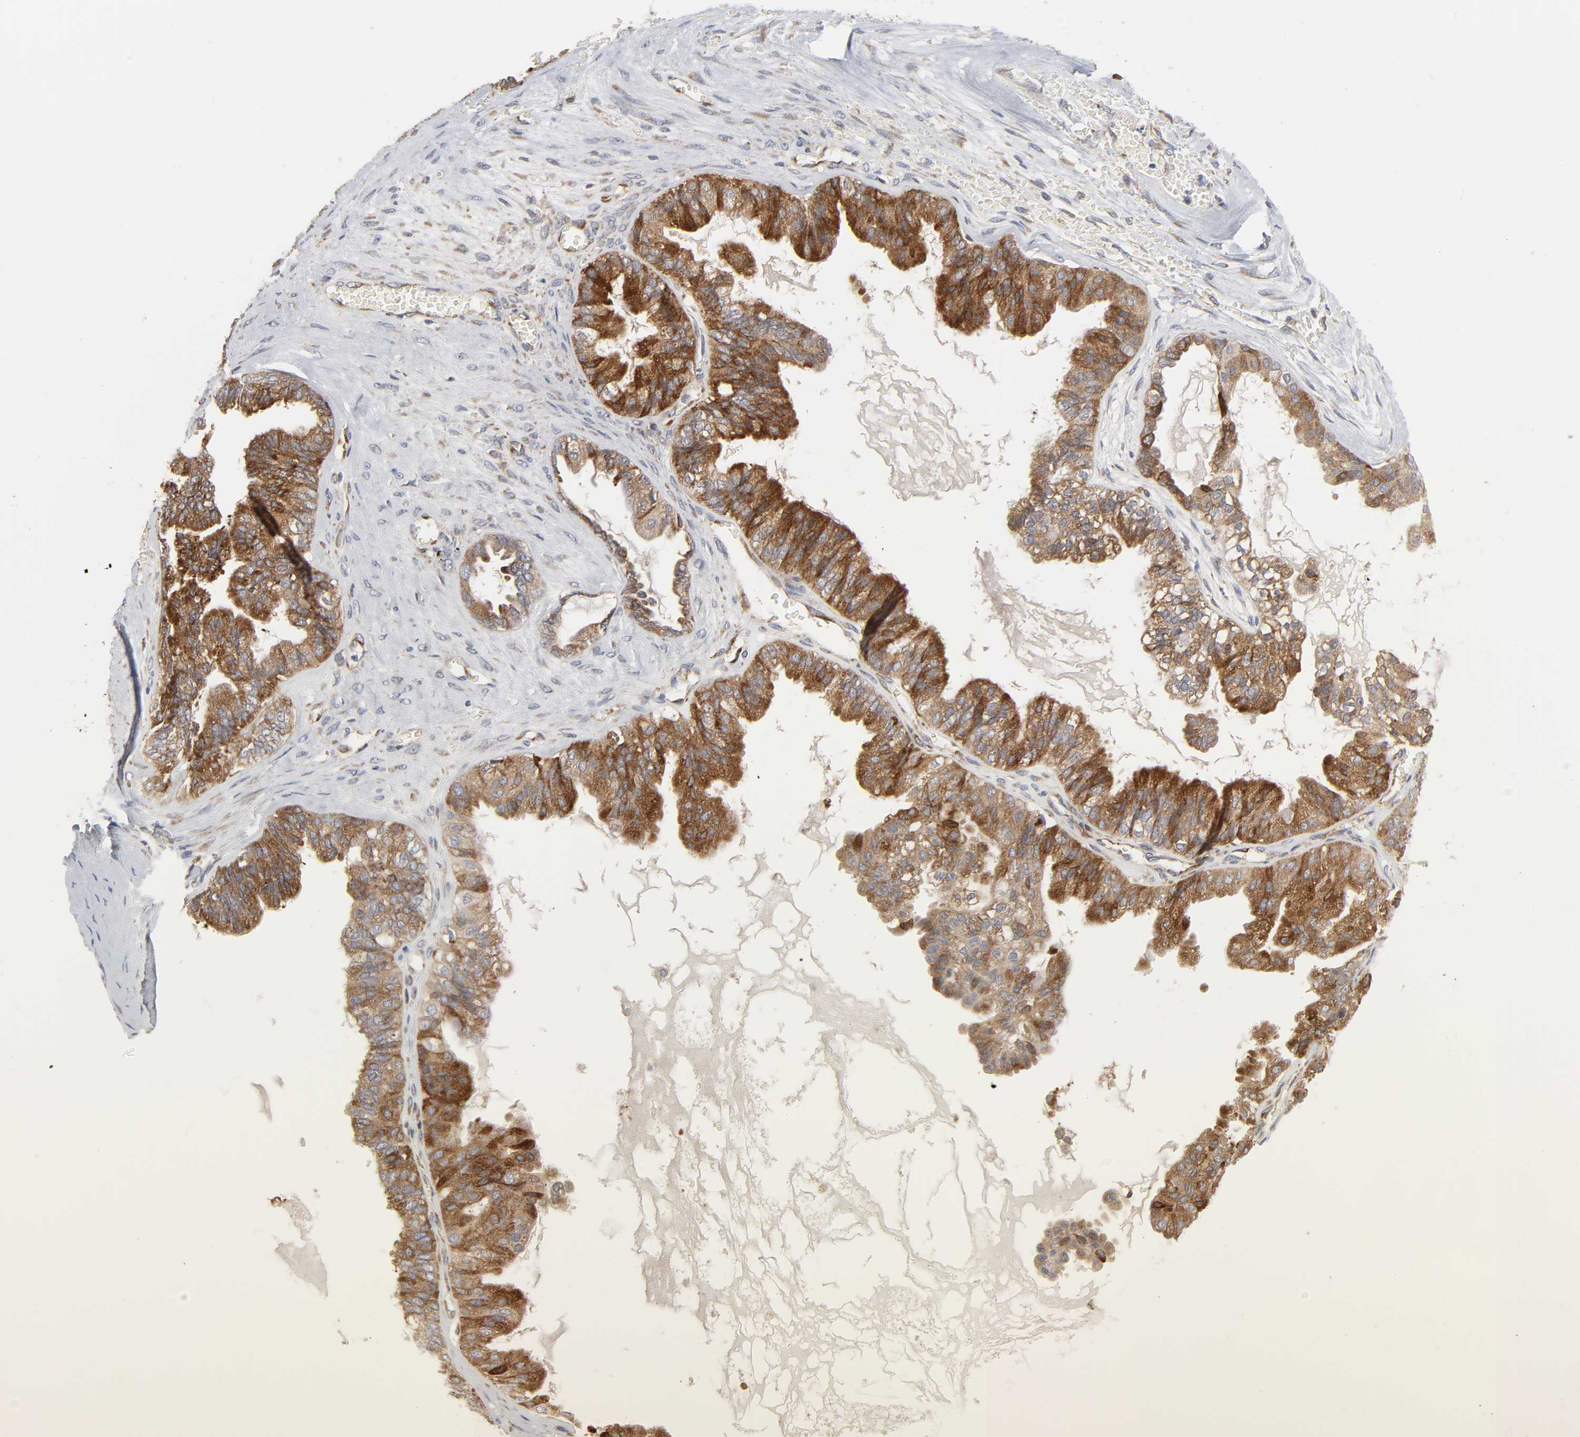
{"staining": {"intensity": "strong", "quantity": ">75%", "location": "cytoplasmic/membranous"}, "tissue": "ovarian cancer", "cell_type": "Tumor cells", "image_type": "cancer", "snomed": [{"axis": "morphology", "description": "Carcinoma, NOS"}, {"axis": "morphology", "description": "Carcinoma, endometroid"}, {"axis": "topography", "description": "Ovary"}], "caption": "Carcinoma (ovarian) tissue exhibits strong cytoplasmic/membranous expression in about >75% of tumor cells, visualized by immunohistochemistry. The staining was performed using DAB (3,3'-diaminobenzidine) to visualize the protein expression in brown, while the nuclei were stained in blue with hematoxylin (Magnification: 20x).", "gene": "BAX", "patient": {"sex": "female", "age": 50}}